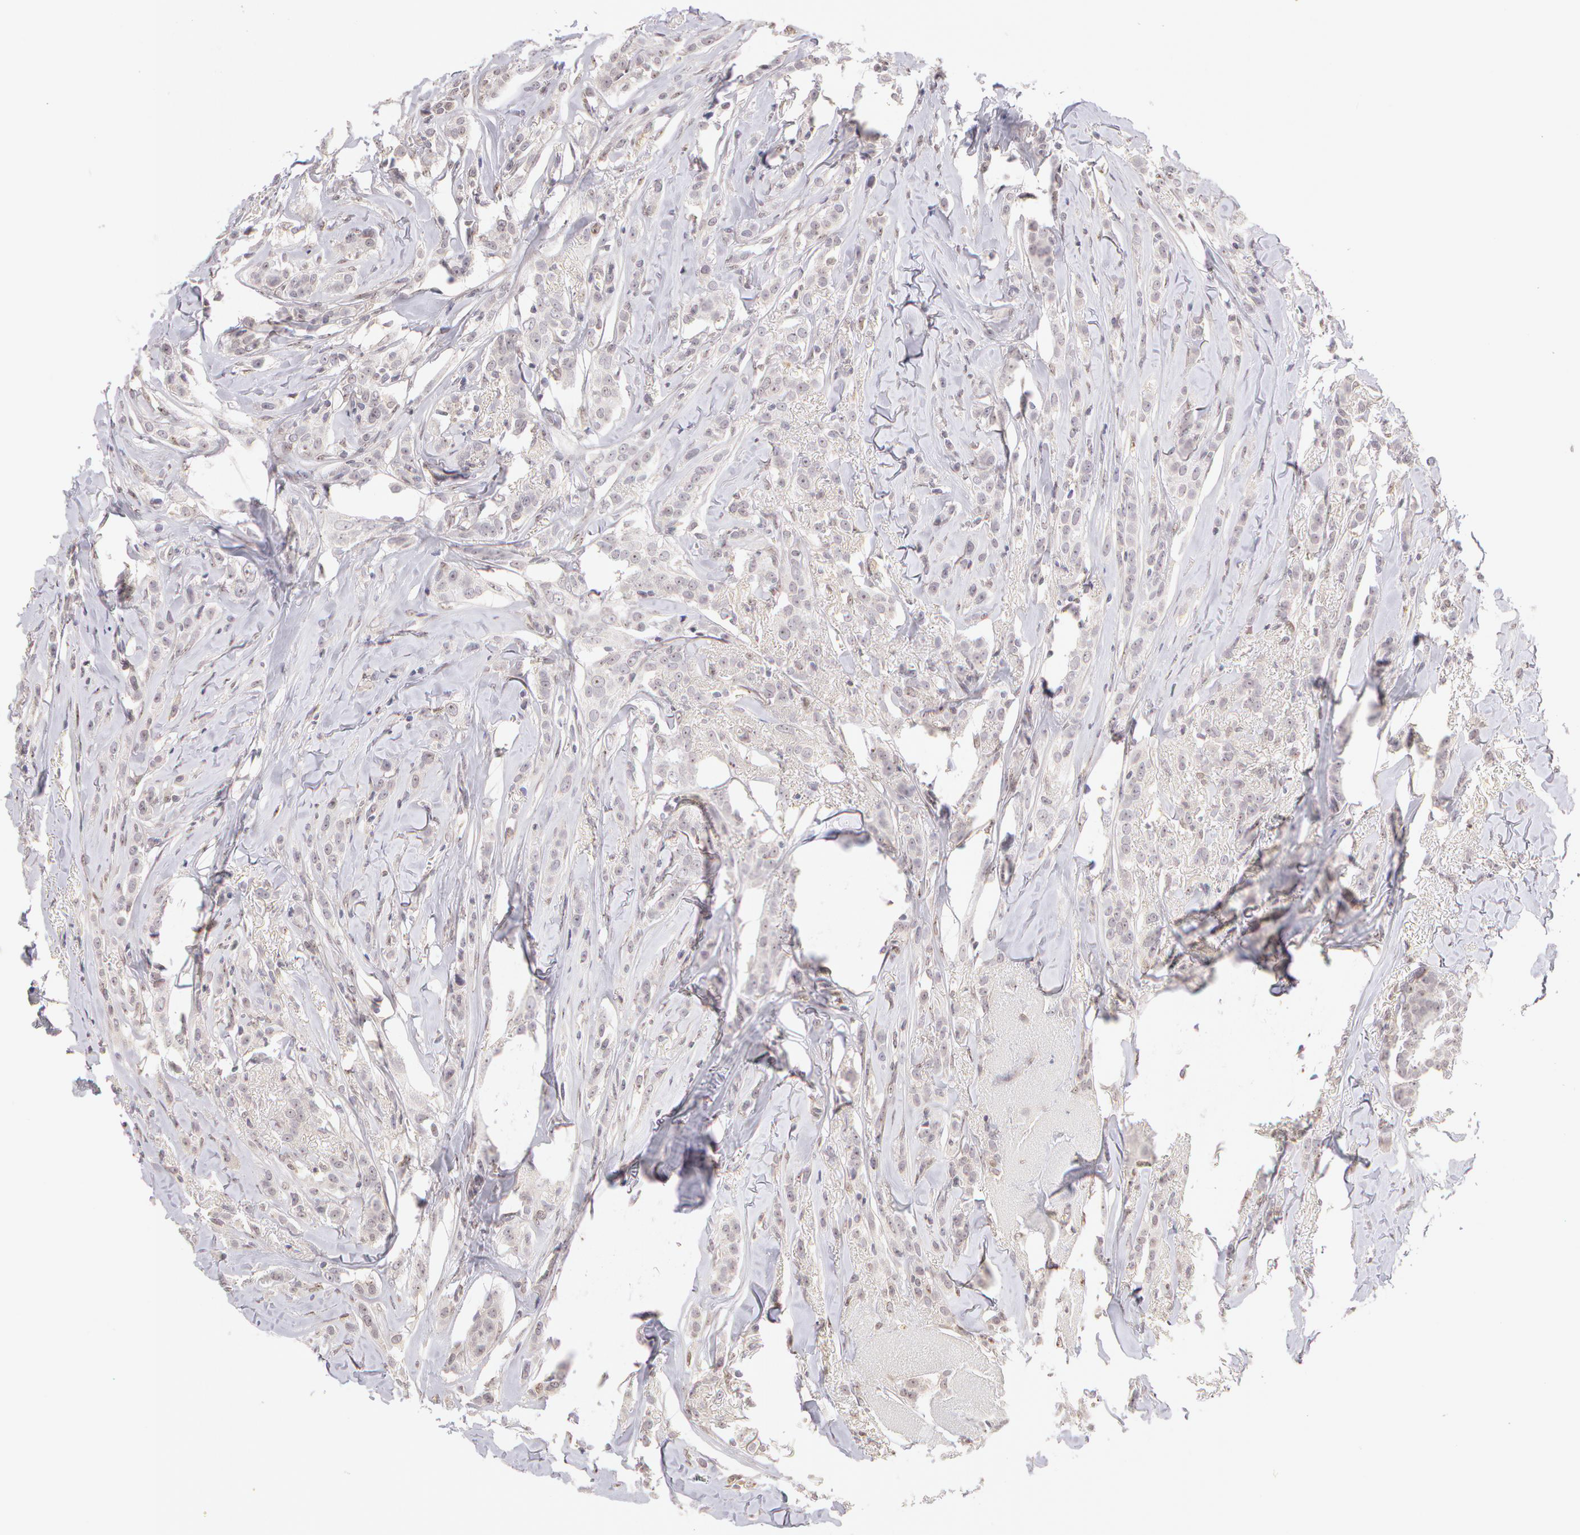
{"staining": {"intensity": "negative", "quantity": "none", "location": "none"}, "tissue": "breast cancer", "cell_type": "Tumor cells", "image_type": "cancer", "snomed": [{"axis": "morphology", "description": "Lobular carcinoma"}, {"axis": "topography", "description": "Breast"}], "caption": "This is an IHC image of human breast cancer (lobular carcinoma). There is no positivity in tumor cells.", "gene": "ZNF597", "patient": {"sex": "female", "age": 57}}